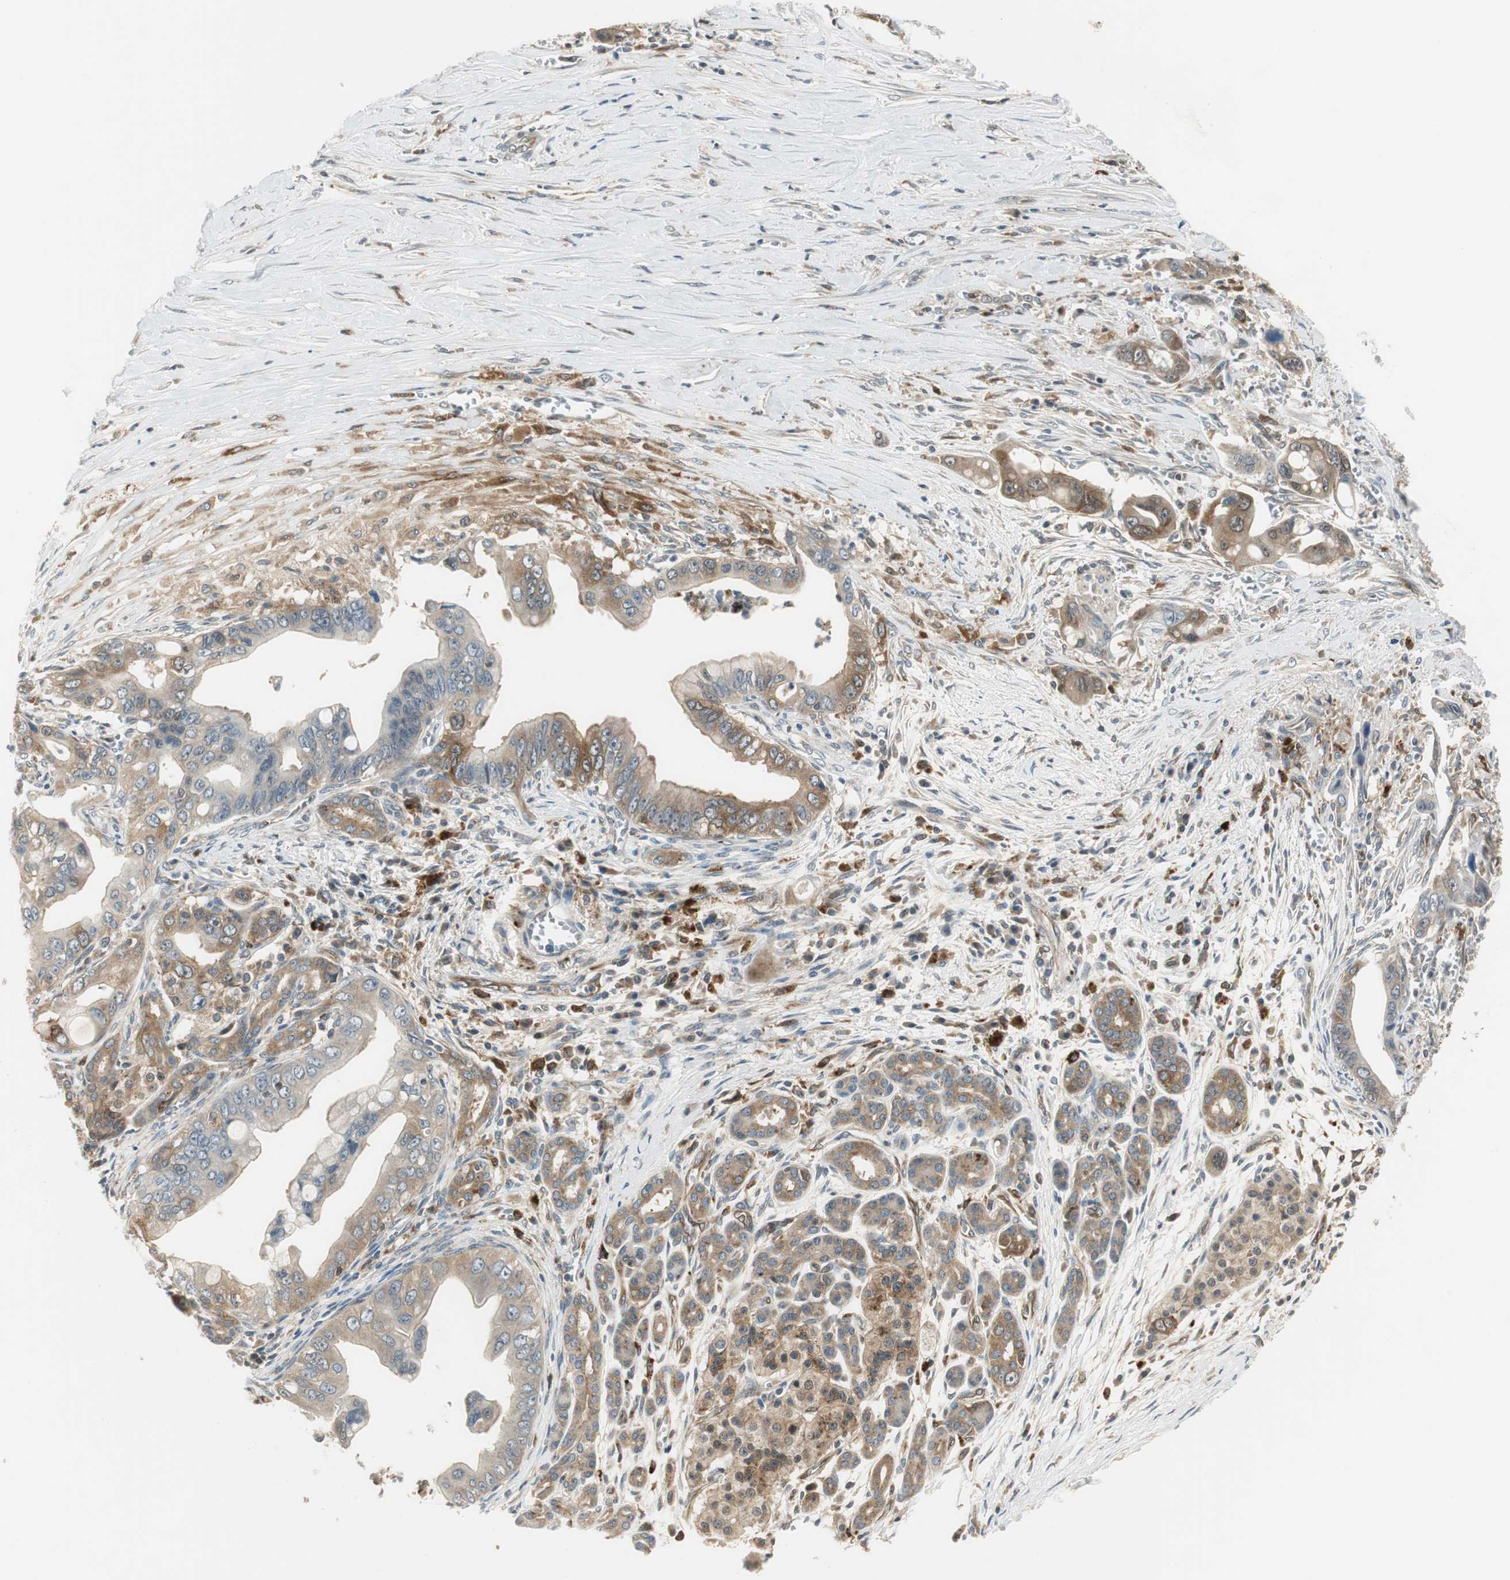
{"staining": {"intensity": "weak", "quantity": "<25%", "location": "cytoplasmic/membranous"}, "tissue": "pancreatic cancer", "cell_type": "Tumor cells", "image_type": "cancer", "snomed": [{"axis": "morphology", "description": "Adenocarcinoma, NOS"}, {"axis": "topography", "description": "Pancreas"}], "caption": "Photomicrograph shows no protein expression in tumor cells of adenocarcinoma (pancreatic) tissue.", "gene": "NCK1", "patient": {"sex": "male", "age": 59}}